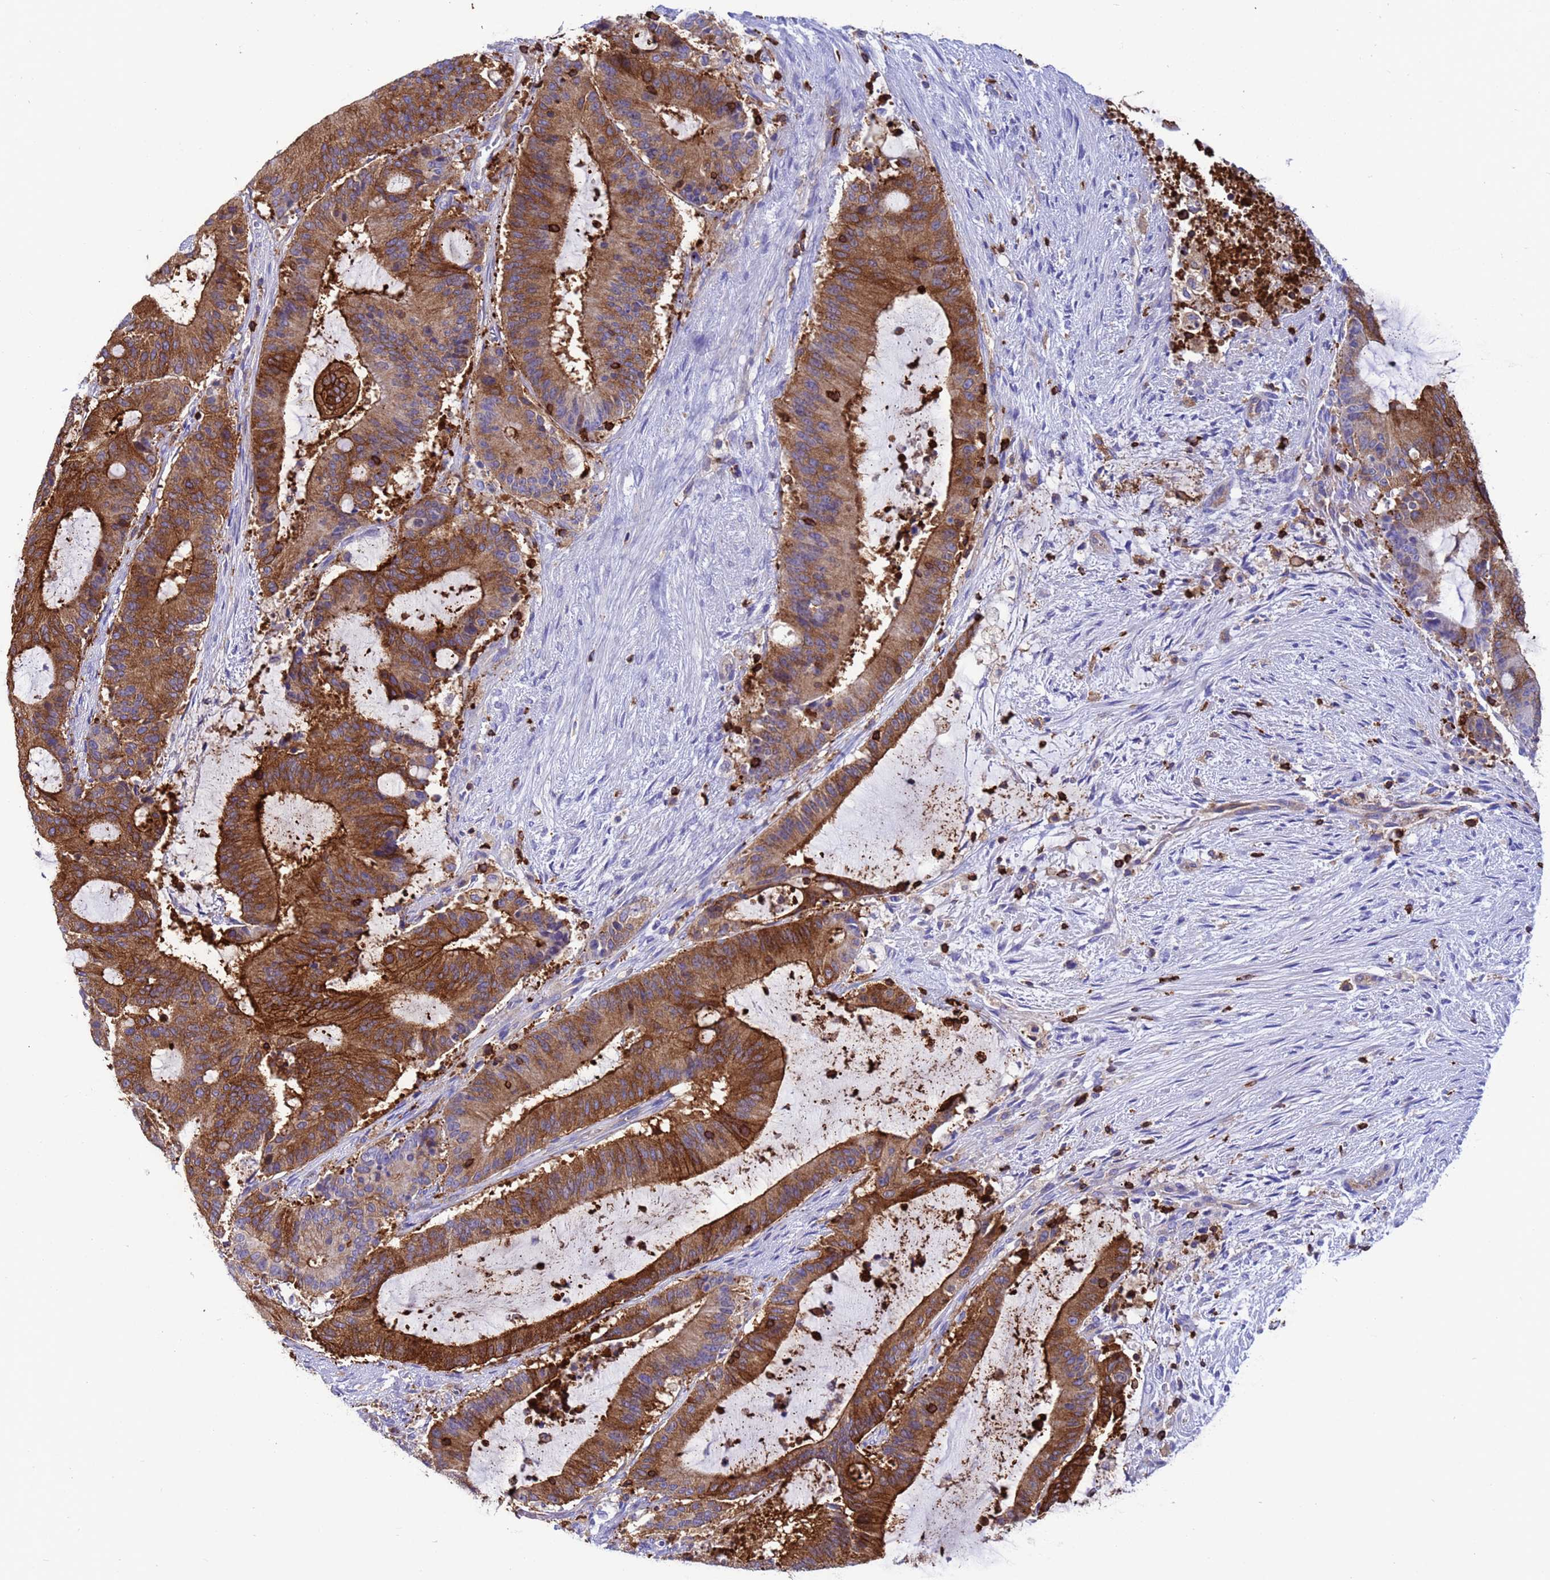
{"staining": {"intensity": "strong", "quantity": ">75%", "location": "cytoplasmic/membranous"}, "tissue": "liver cancer", "cell_type": "Tumor cells", "image_type": "cancer", "snomed": [{"axis": "morphology", "description": "Normal tissue, NOS"}, {"axis": "morphology", "description": "Cholangiocarcinoma"}, {"axis": "topography", "description": "Liver"}, {"axis": "topography", "description": "Peripheral nerve tissue"}], "caption": "IHC of human liver cancer displays high levels of strong cytoplasmic/membranous positivity in approximately >75% of tumor cells.", "gene": "EZR", "patient": {"sex": "female", "age": 73}}